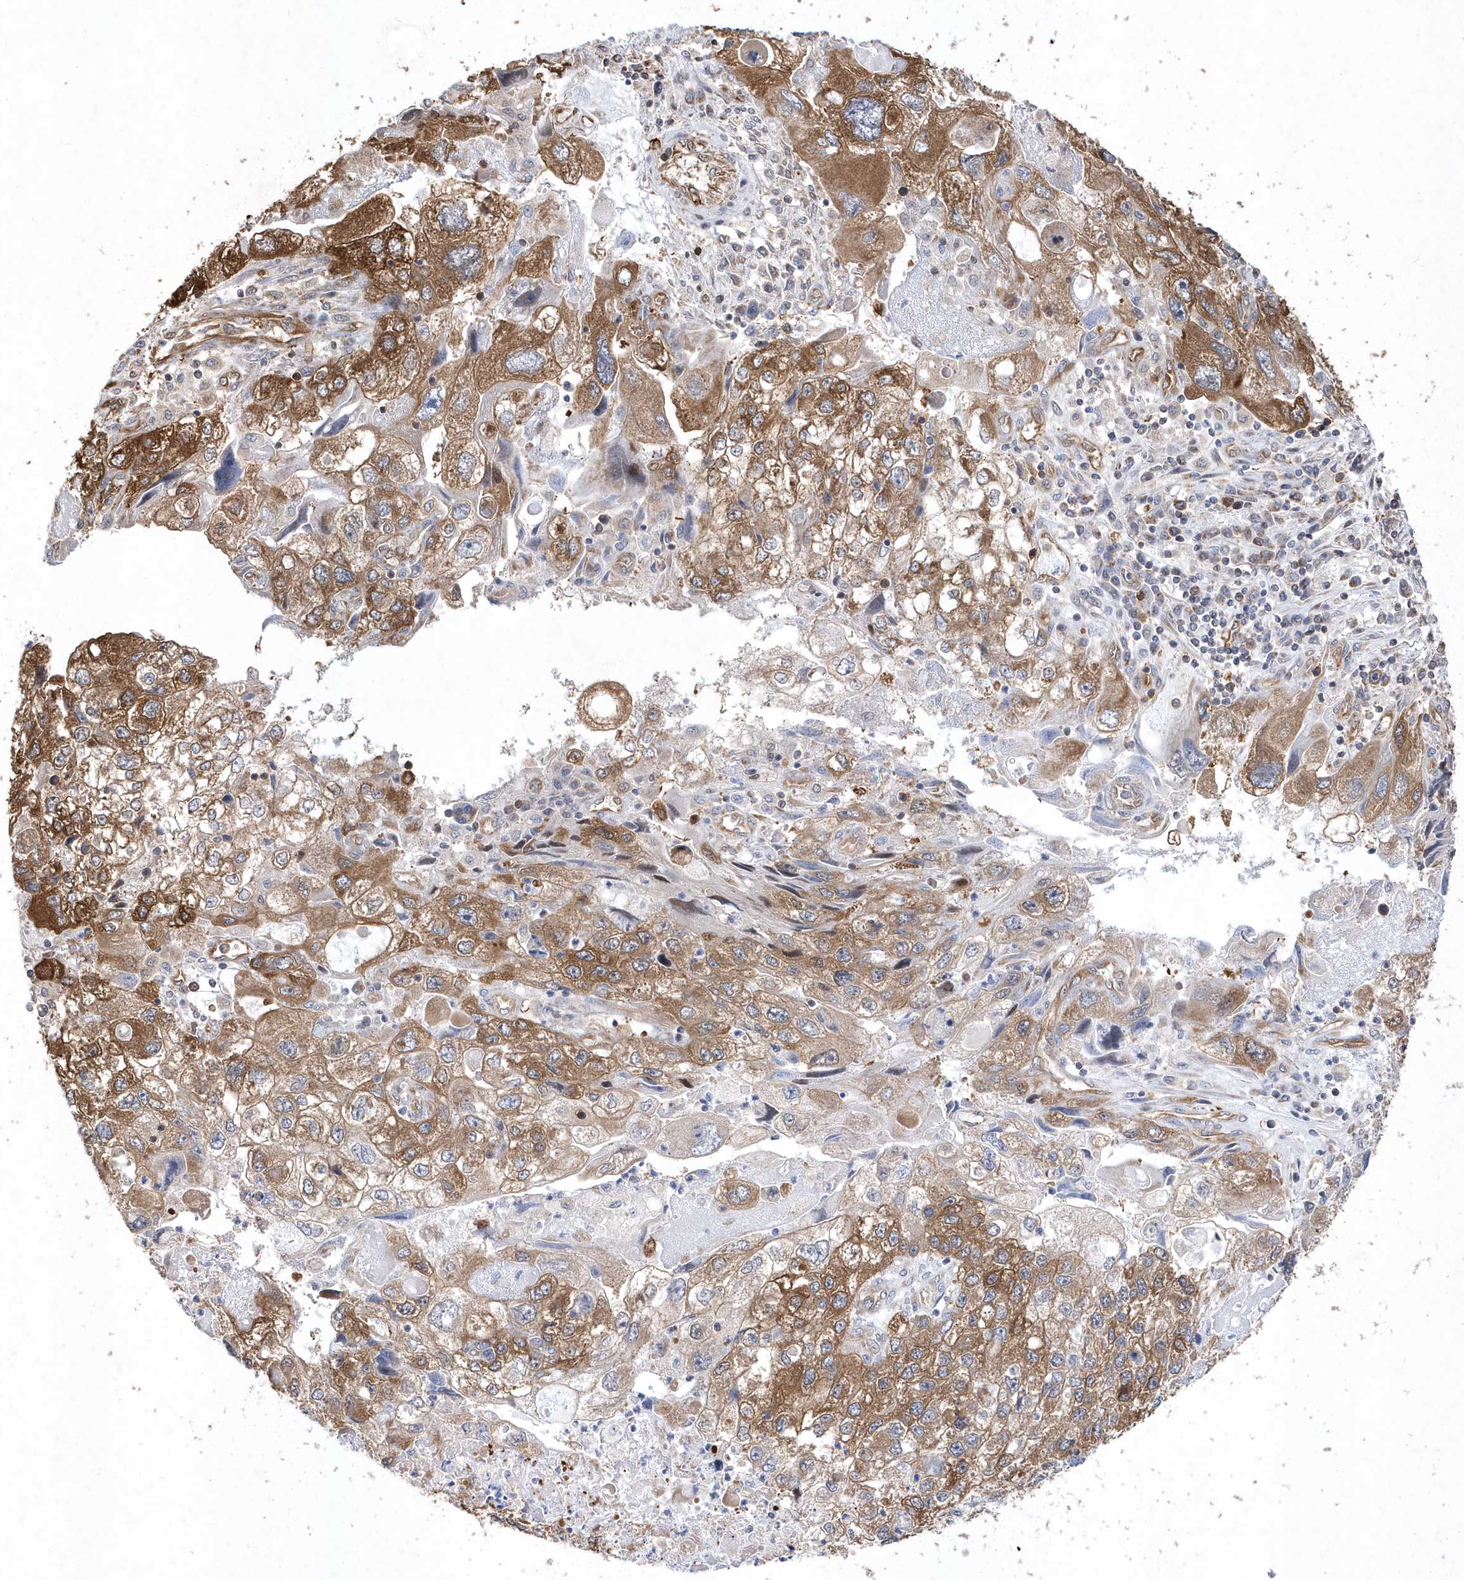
{"staining": {"intensity": "strong", "quantity": "25%-75%", "location": "cytoplasmic/membranous"}, "tissue": "endometrial cancer", "cell_type": "Tumor cells", "image_type": "cancer", "snomed": [{"axis": "morphology", "description": "Adenocarcinoma, NOS"}, {"axis": "topography", "description": "Endometrium"}], "caption": "Endometrial cancer tissue displays strong cytoplasmic/membranous staining in about 25%-75% of tumor cells, visualized by immunohistochemistry.", "gene": "JKAMP", "patient": {"sex": "female", "age": 49}}